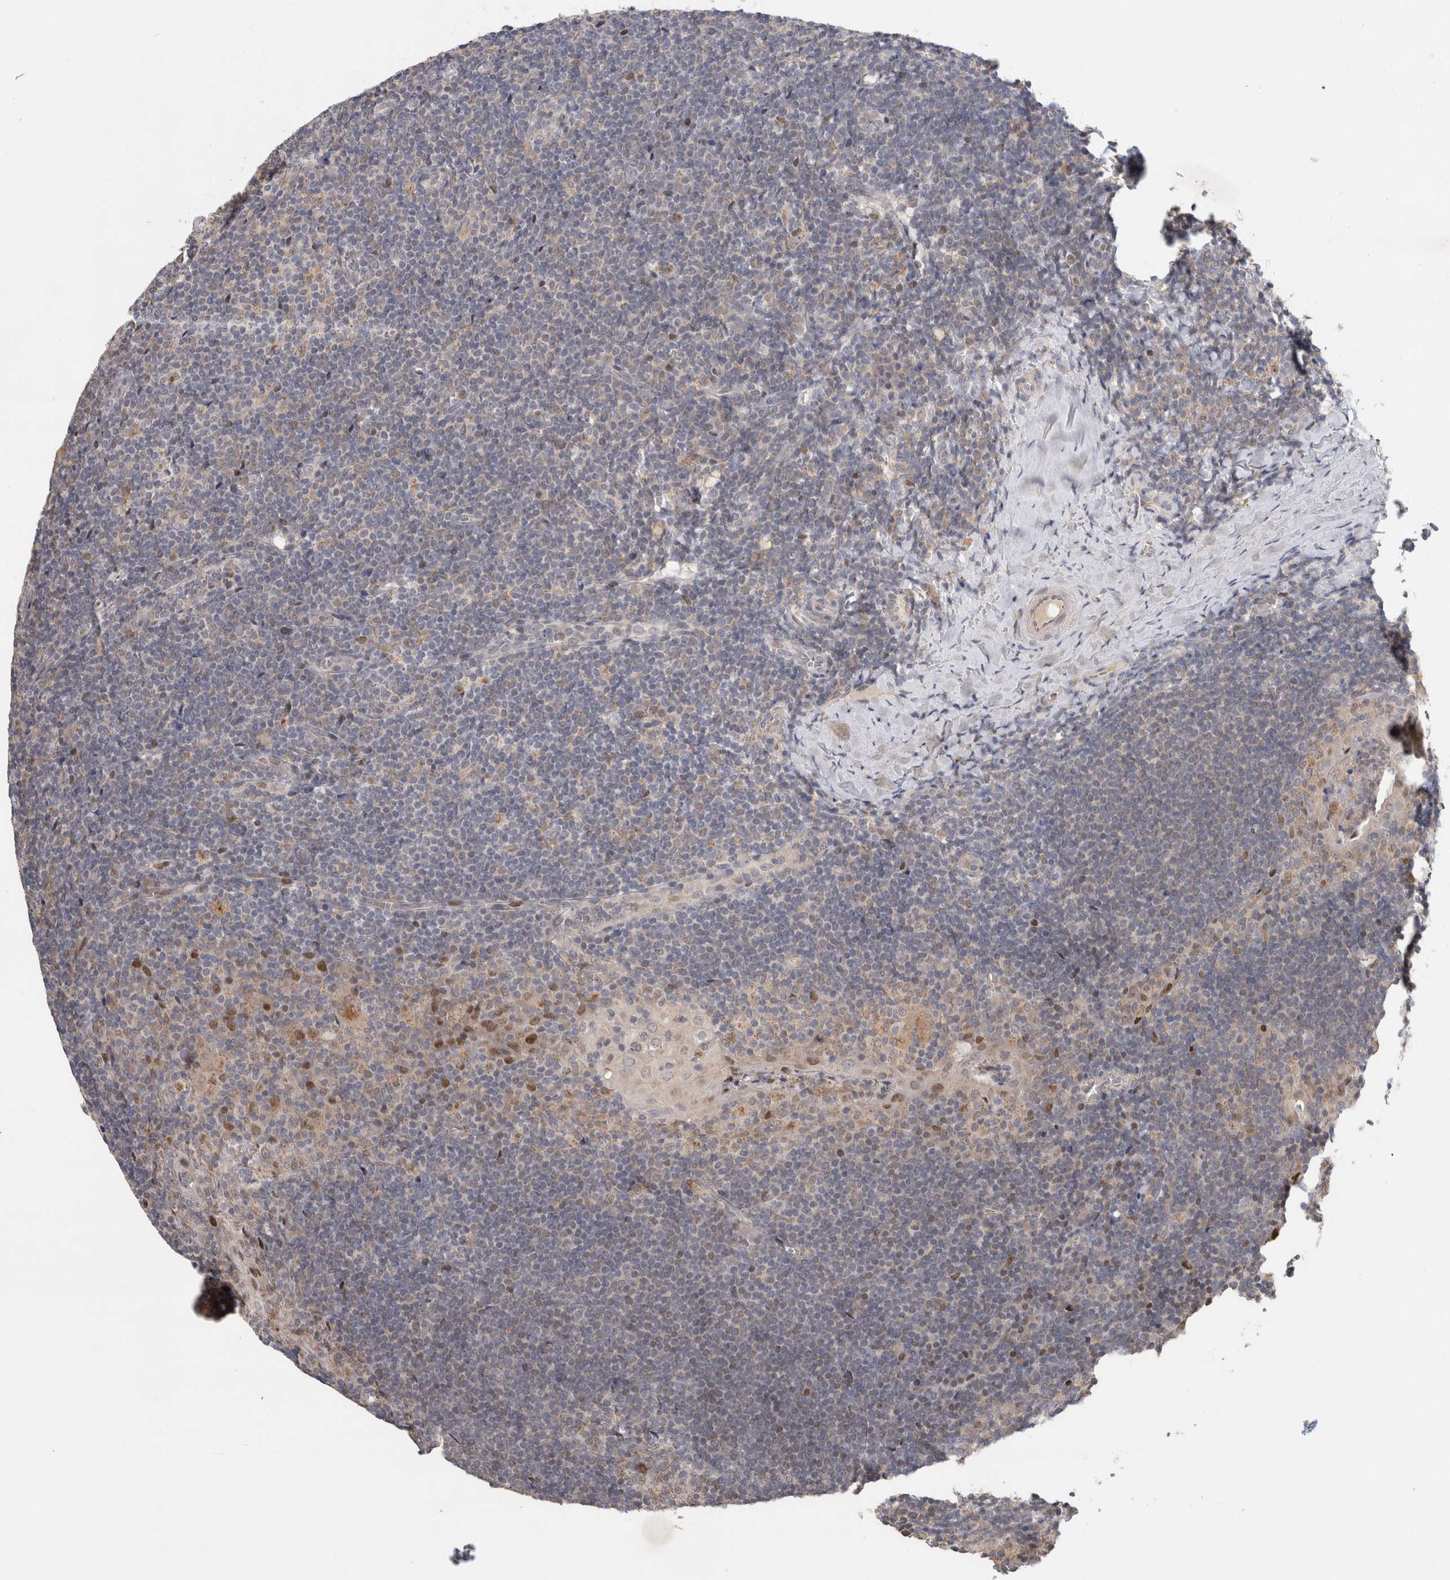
{"staining": {"intensity": "weak", "quantity": "25%-75%", "location": "cytoplasmic/membranous,nuclear"}, "tissue": "tonsil", "cell_type": "Germinal center cells", "image_type": "normal", "snomed": [{"axis": "morphology", "description": "Normal tissue, NOS"}, {"axis": "topography", "description": "Tonsil"}], "caption": "This is an image of immunohistochemistry (IHC) staining of unremarkable tonsil, which shows weak positivity in the cytoplasmic/membranous,nuclear of germinal center cells.", "gene": "C8orf58", "patient": {"sex": "male", "age": 37}}